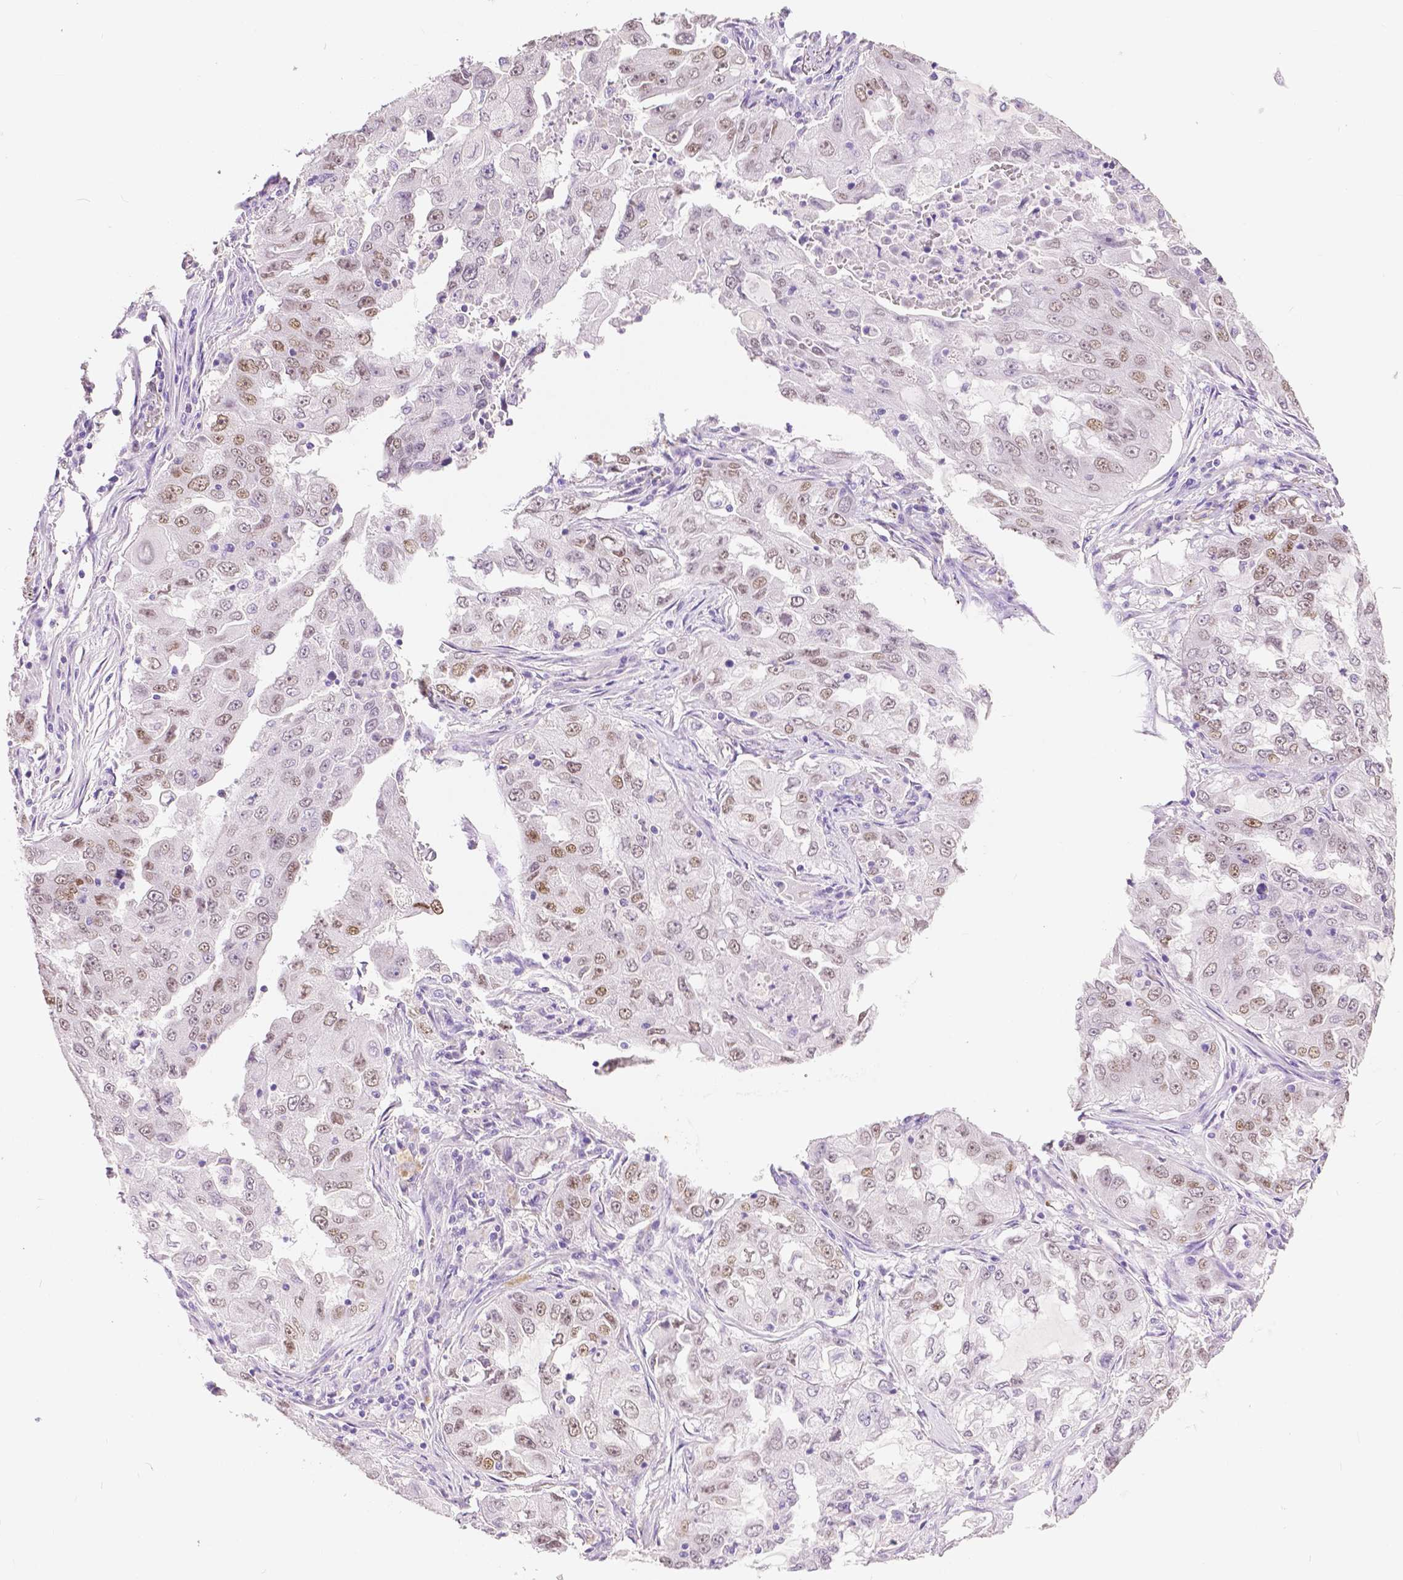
{"staining": {"intensity": "moderate", "quantity": "25%-75%", "location": "nuclear"}, "tissue": "lung cancer", "cell_type": "Tumor cells", "image_type": "cancer", "snomed": [{"axis": "morphology", "description": "Adenocarcinoma, NOS"}, {"axis": "topography", "description": "Lung"}], "caption": "A medium amount of moderate nuclear positivity is appreciated in approximately 25%-75% of tumor cells in lung adenocarcinoma tissue. (Brightfield microscopy of DAB IHC at high magnification).", "gene": "HNF1B", "patient": {"sex": "female", "age": 61}}